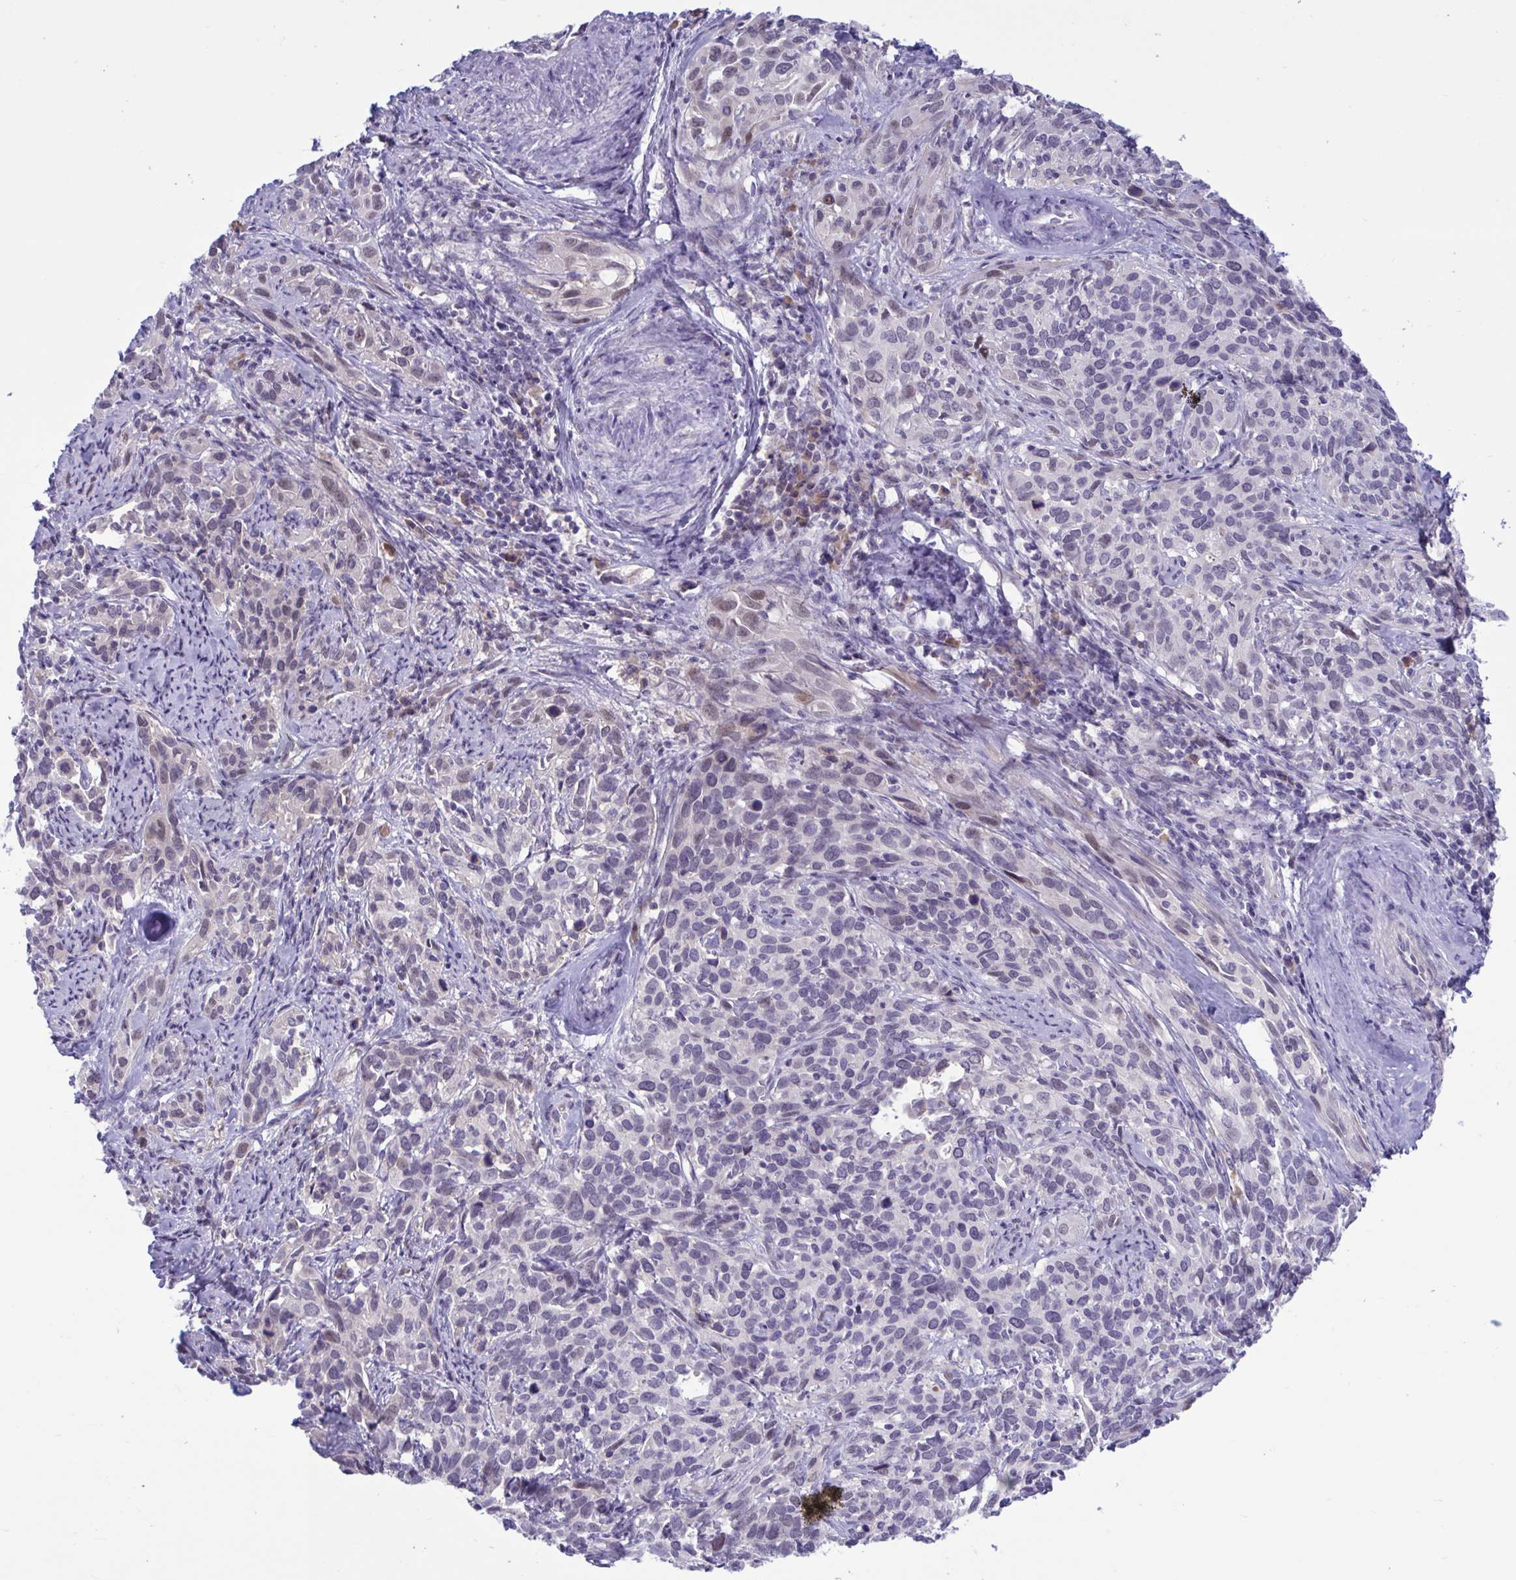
{"staining": {"intensity": "weak", "quantity": "<25%", "location": "nuclear"}, "tissue": "cervical cancer", "cell_type": "Tumor cells", "image_type": "cancer", "snomed": [{"axis": "morphology", "description": "Normal tissue, NOS"}, {"axis": "morphology", "description": "Squamous cell carcinoma, NOS"}, {"axis": "topography", "description": "Cervix"}], "caption": "Squamous cell carcinoma (cervical) was stained to show a protein in brown. There is no significant positivity in tumor cells. (DAB (3,3'-diaminobenzidine) immunohistochemistry visualized using brightfield microscopy, high magnification).", "gene": "CNGB3", "patient": {"sex": "female", "age": 51}}